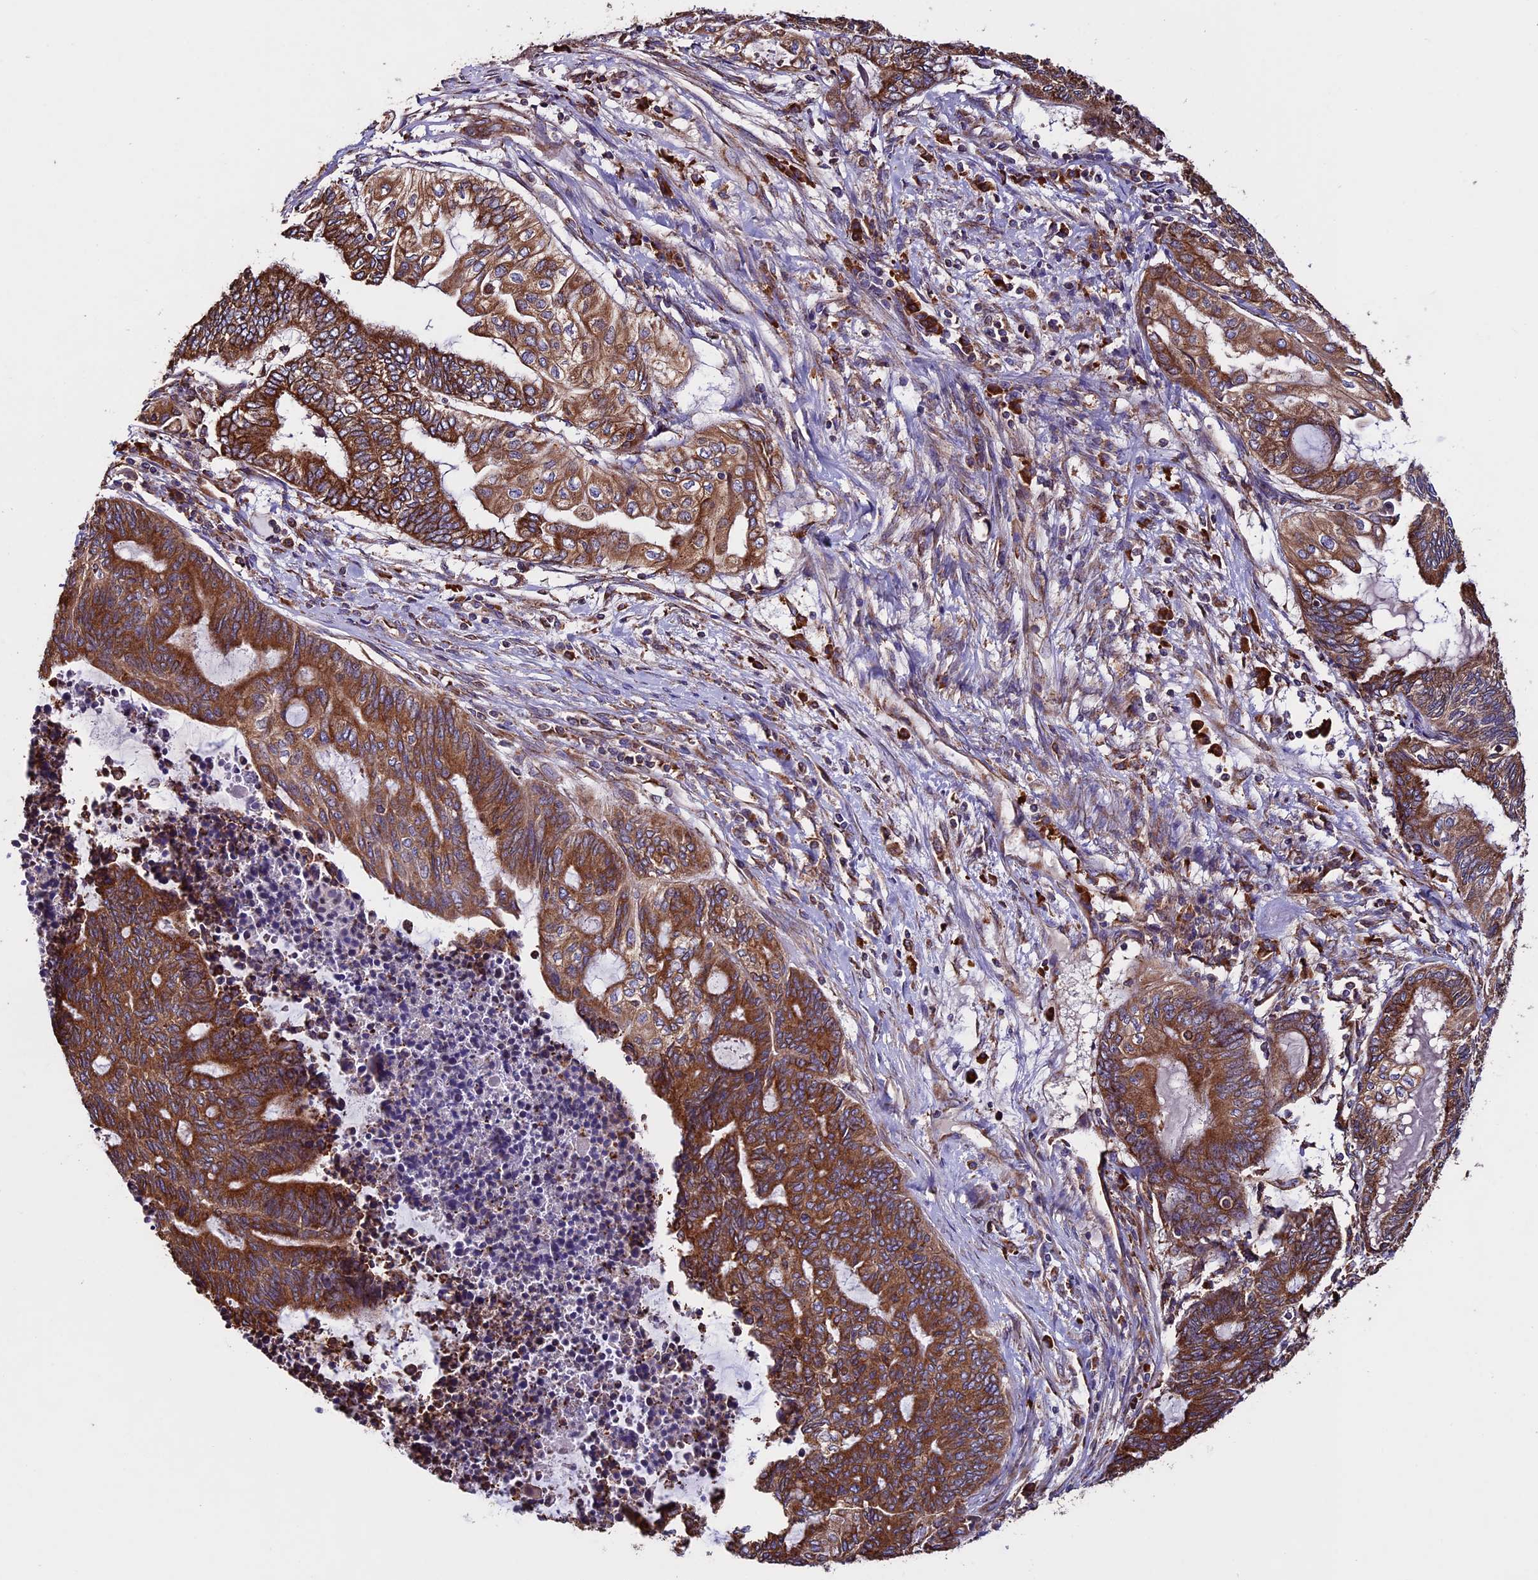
{"staining": {"intensity": "strong", "quantity": ">75%", "location": "cytoplasmic/membranous"}, "tissue": "endometrial cancer", "cell_type": "Tumor cells", "image_type": "cancer", "snomed": [{"axis": "morphology", "description": "Adenocarcinoma, NOS"}, {"axis": "topography", "description": "Uterus"}, {"axis": "topography", "description": "Endometrium"}], "caption": "DAB (3,3'-diaminobenzidine) immunohistochemical staining of human adenocarcinoma (endometrial) demonstrates strong cytoplasmic/membranous protein staining in approximately >75% of tumor cells.", "gene": "BTBD3", "patient": {"sex": "female", "age": 70}}